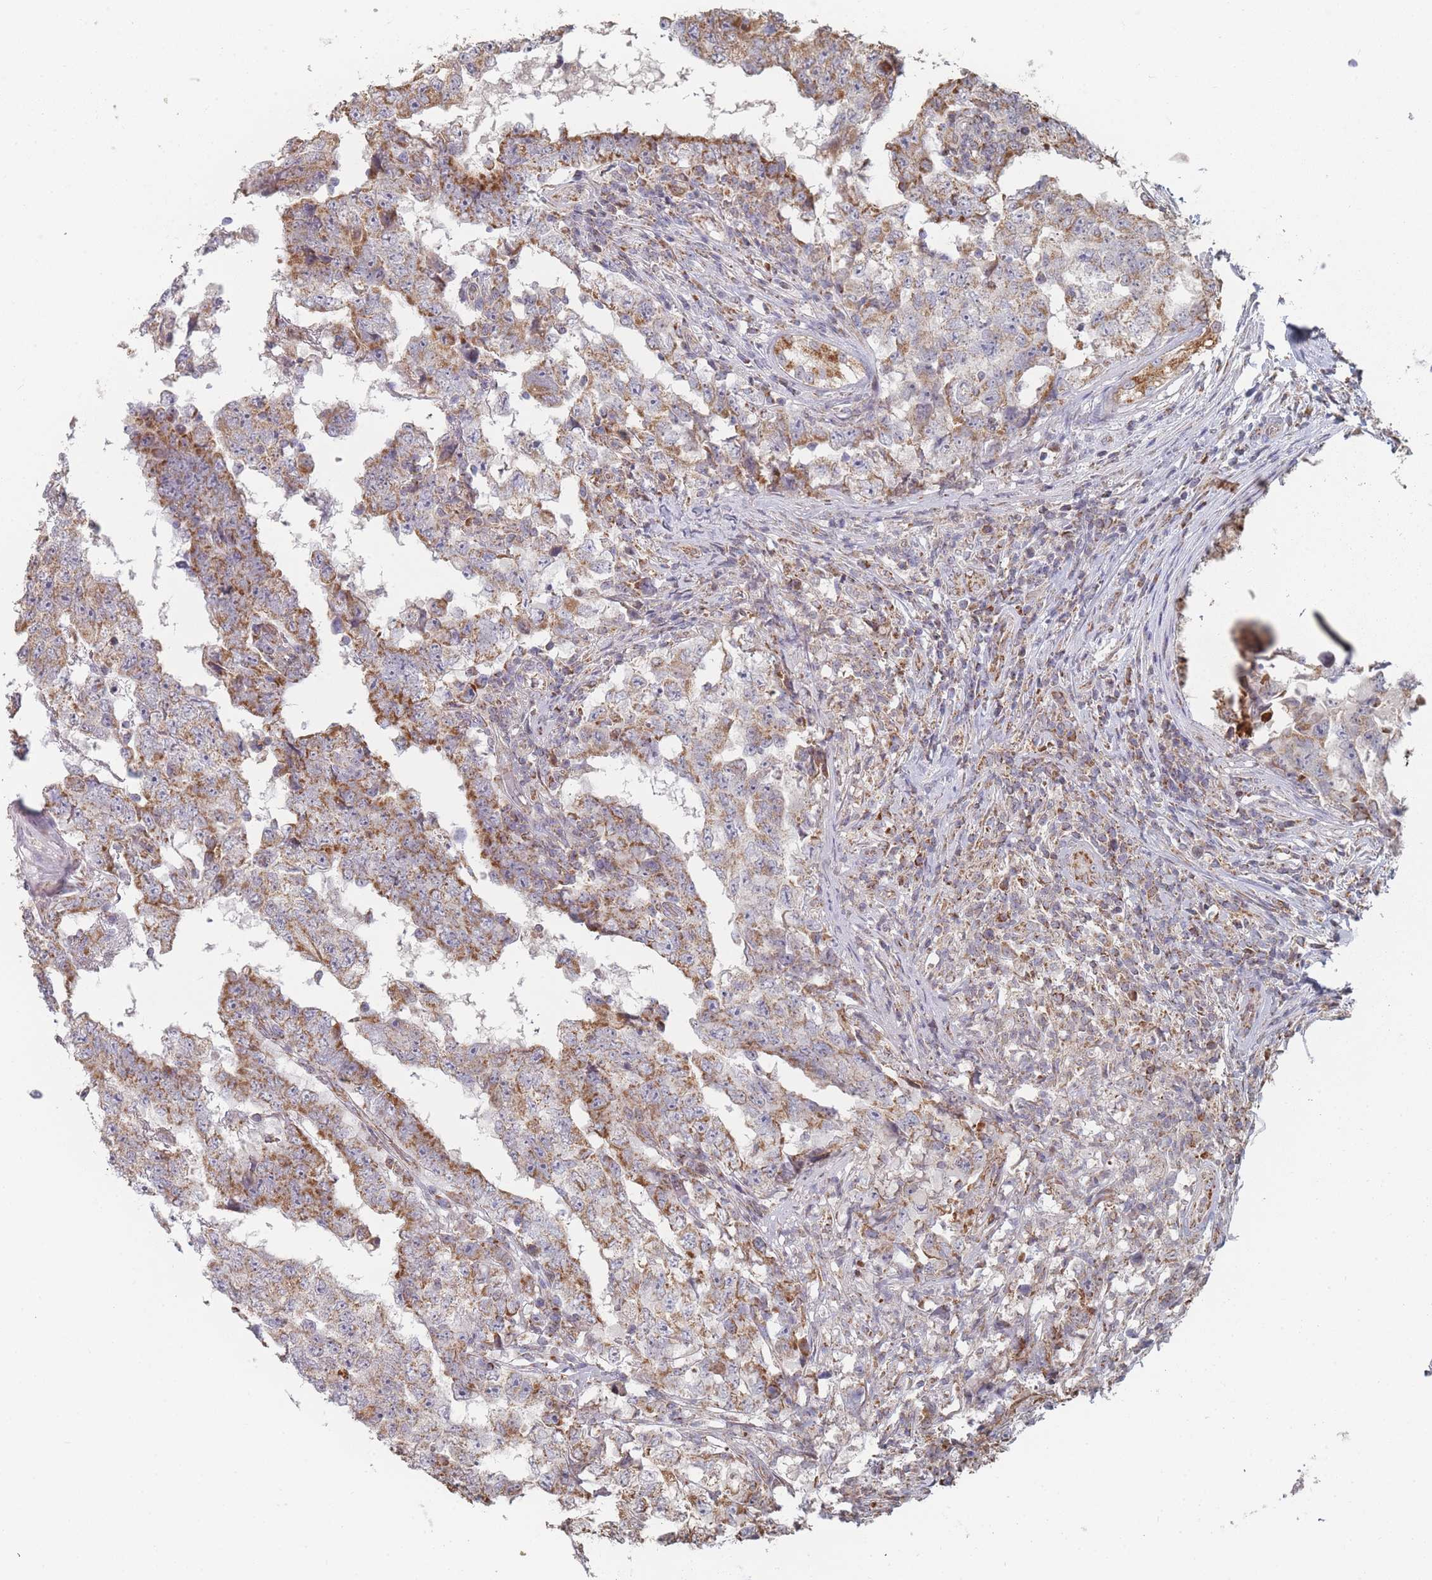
{"staining": {"intensity": "moderate", "quantity": ">75%", "location": "cytoplasmic/membranous"}, "tissue": "testis cancer", "cell_type": "Tumor cells", "image_type": "cancer", "snomed": [{"axis": "morphology", "description": "Carcinoma, Embryonal, NOS"}, {"axis": "topography", "description": "Testis"}], "caption": "Human embryonal carcinoma (testis) stained with a brown dye shows moderate cytoplasmic/membranous positive expression in approximately >75% of tumor cells.", "gene": "PSMB3", "patient": {"sex": "male", "age": 25}}